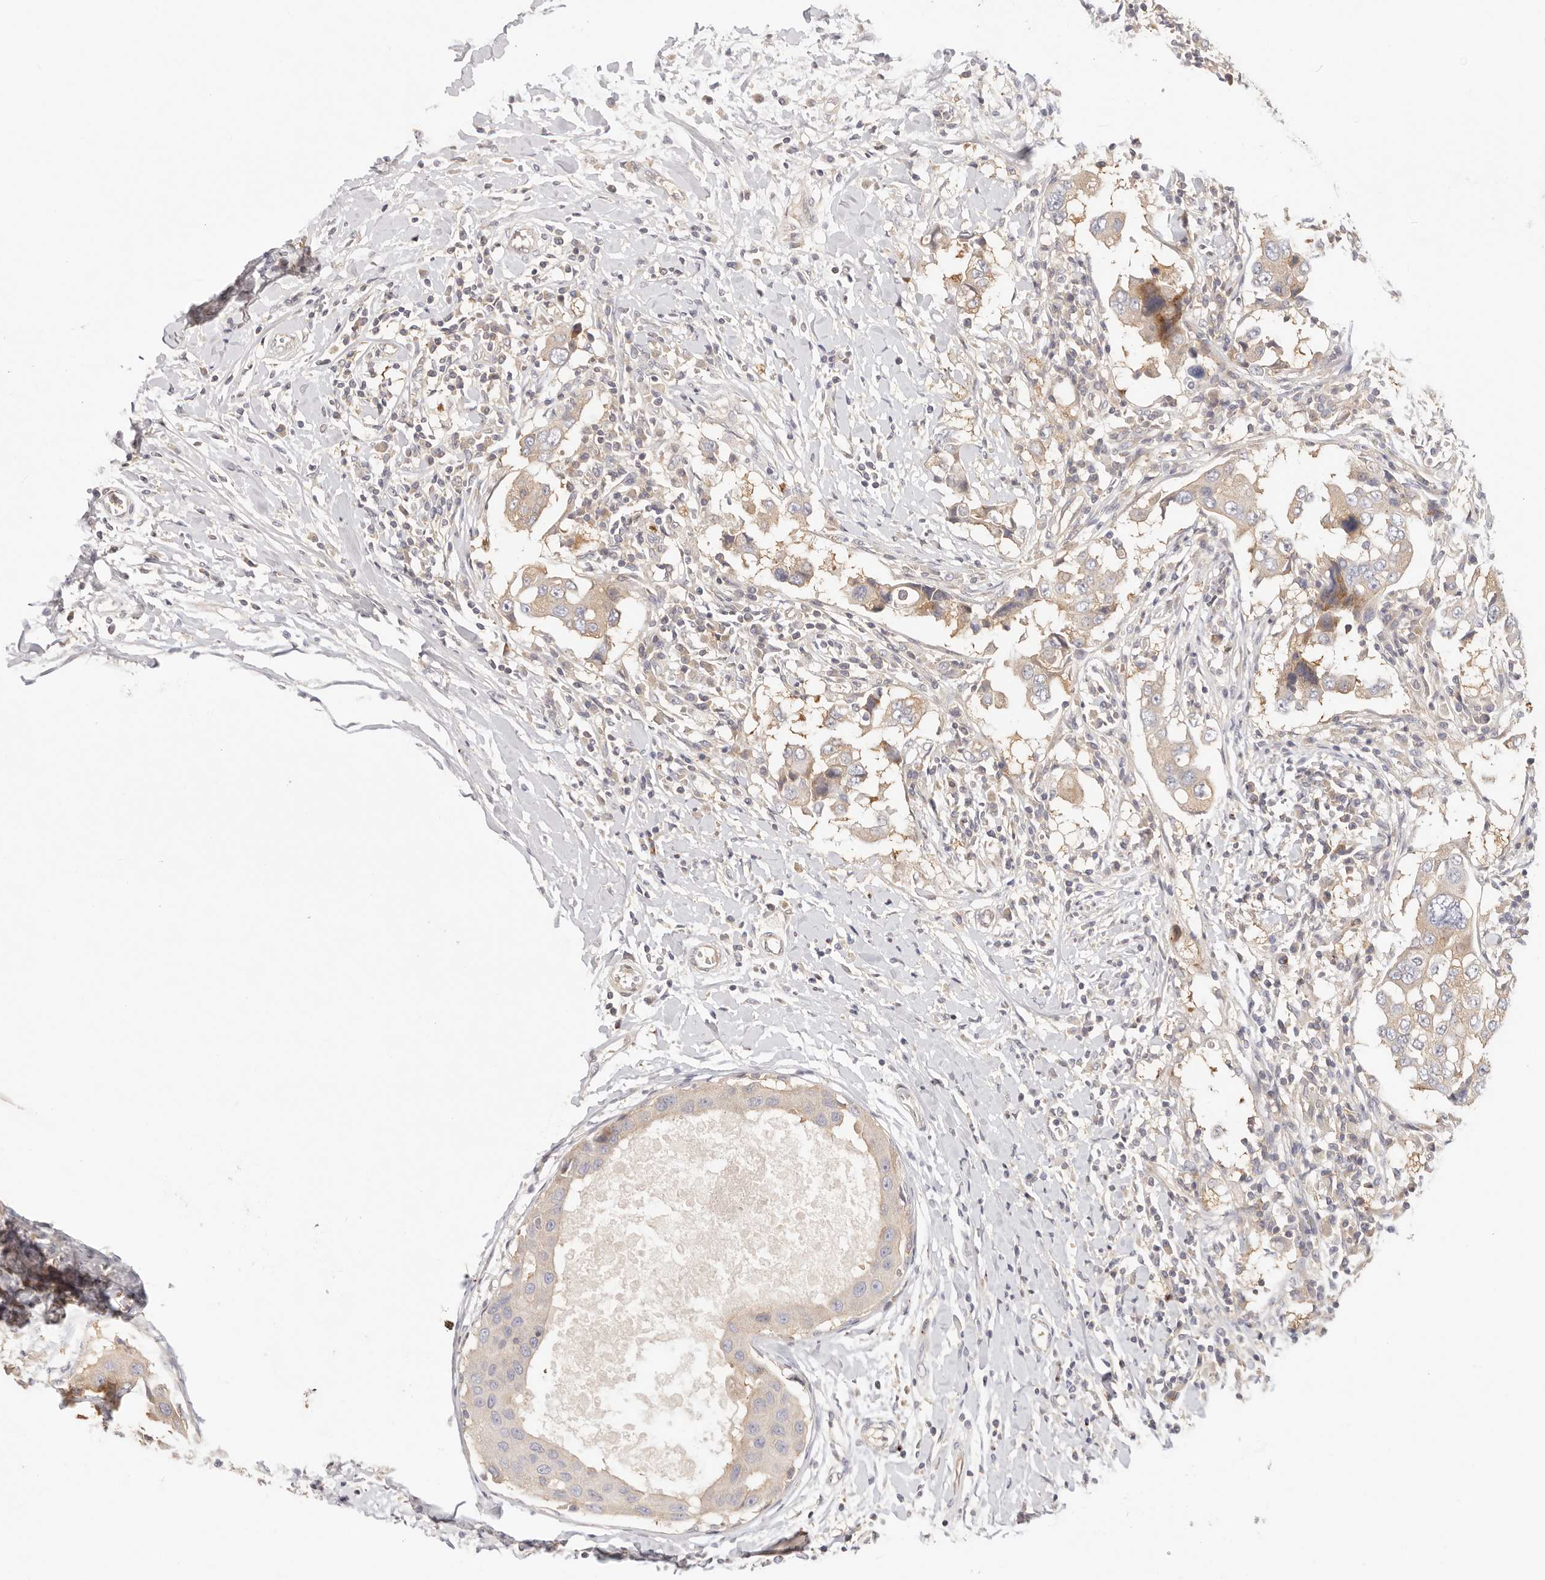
{"staining": {"intensity": "weak", "quantity": ">75%", "location": "cytoplasmic/membranous"}, "tissue": "breast cancer", "cell_type": "Tumor cells", "image_type": "cancer", "snomed": [{"axis": "morphology", "description": "Duct carcinoma"}, {"axis": "topography", "description": "Breast"}], "caption": "Weak cytoplasmic/membranous staining for a protein is identified in approximately >75% of tumor cells of breast cancer using IHC.", "gene": "KCMF1", "patient": {"sex": "female", "age": 27}}